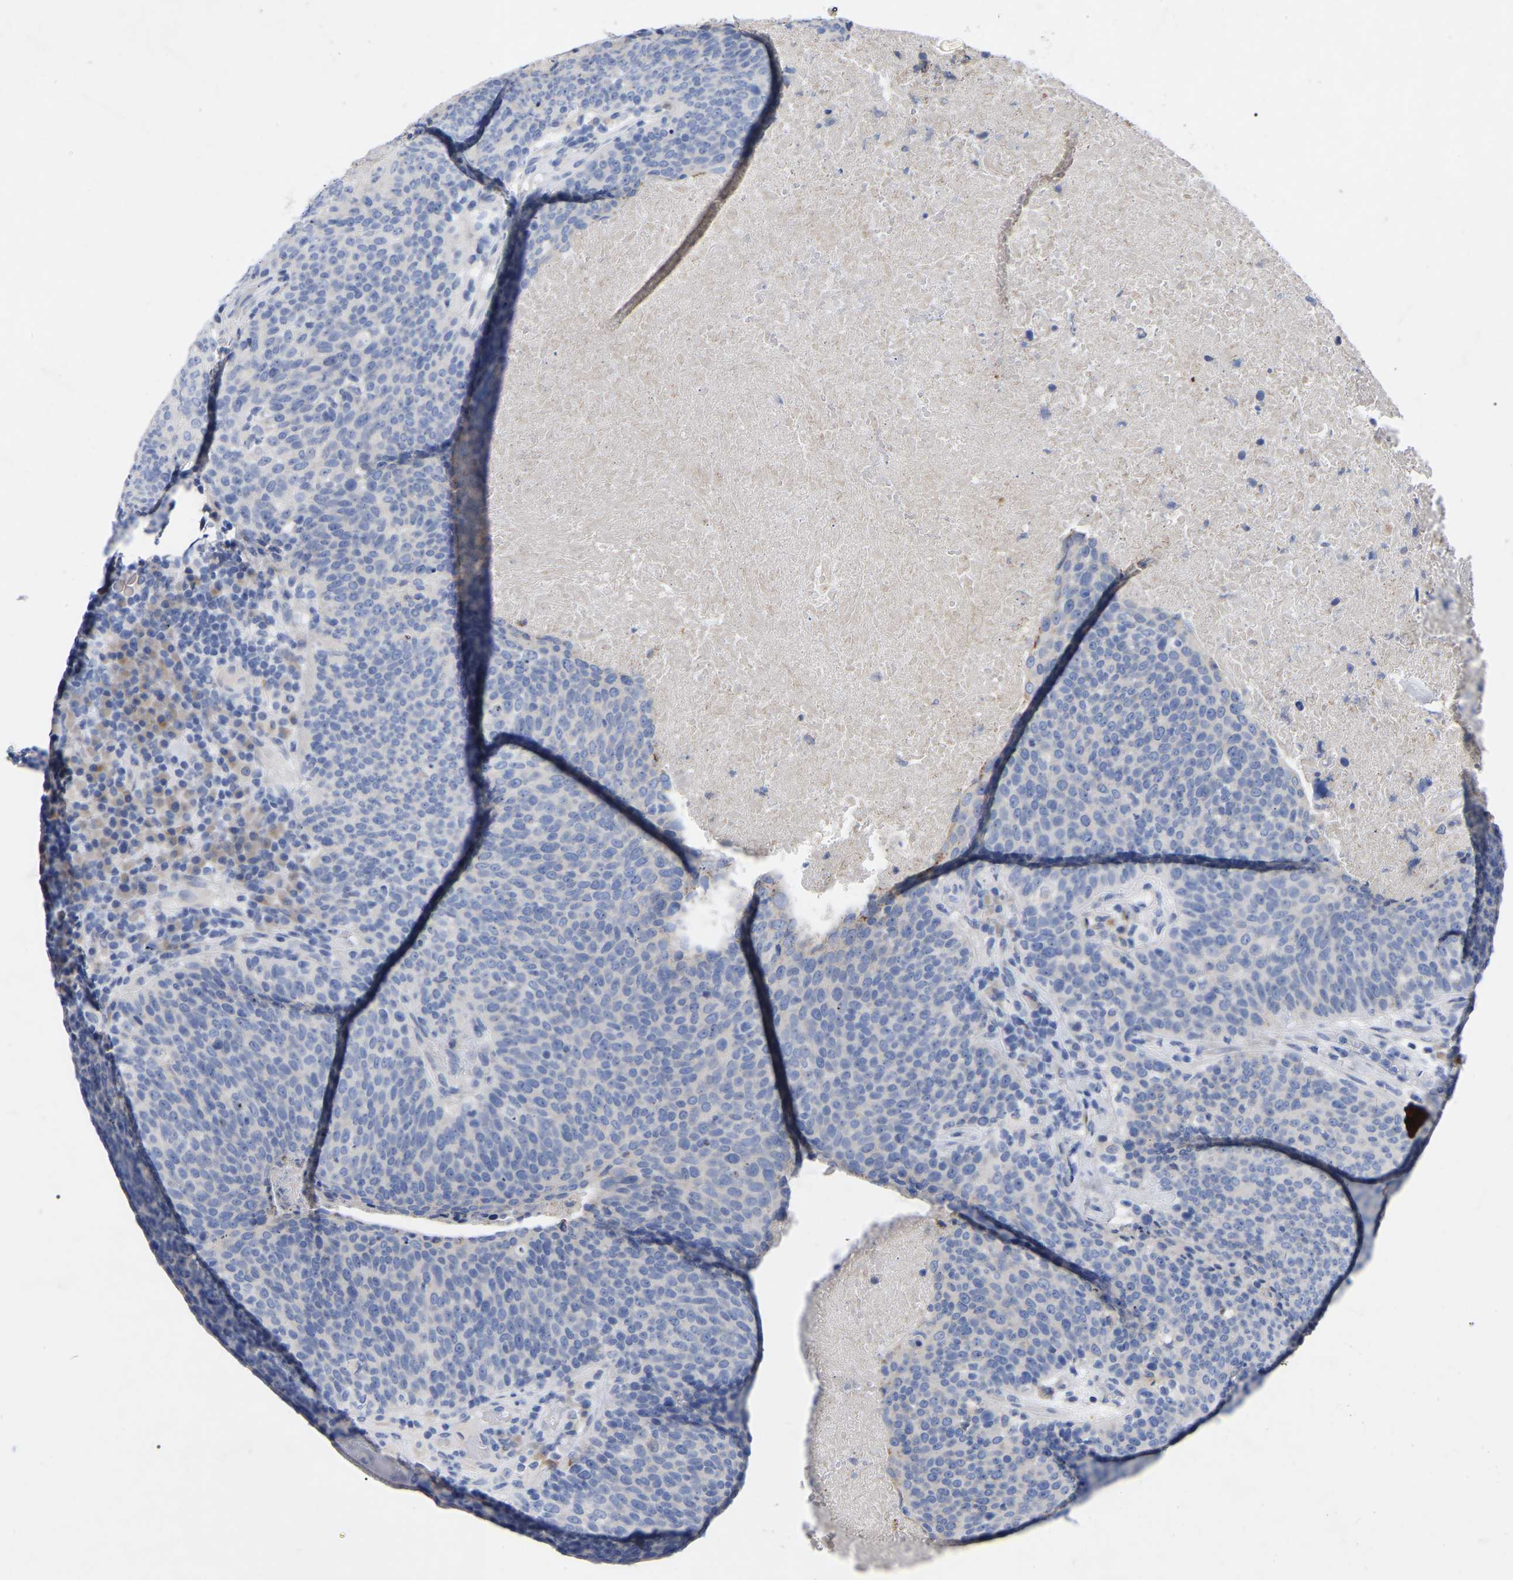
{"staining": {"intensity": "negative", "quantity": "none", "location": "none"}, "tissue": "head and neck cancer", "cell_type": "Tumor cells", "image_type": "cancer", "snomed": [{"axis": "morphology", "description": "Squamous cell carcinoma, NOS"}, {"axis": "morphology", "description": "Squamous cell carcinoma, metastatic, NOS"}, {"axis": "topography", "description": "Lymph node"}, {"axis": "topography", "description": "Head-Neck"}], "caption": "A micrograph of metastatic squamous cell carcinoma (head and neck) stained for a protein demonstrates no brown staining in tumor cells. The staining was performed using DAB to visualize the protein expression in brown, while the nuclei were stained in blue with hematoxylin (Magnification: 20x).", "gene": "STRIP2", "patient": {"sex": "male", "age": 62}}